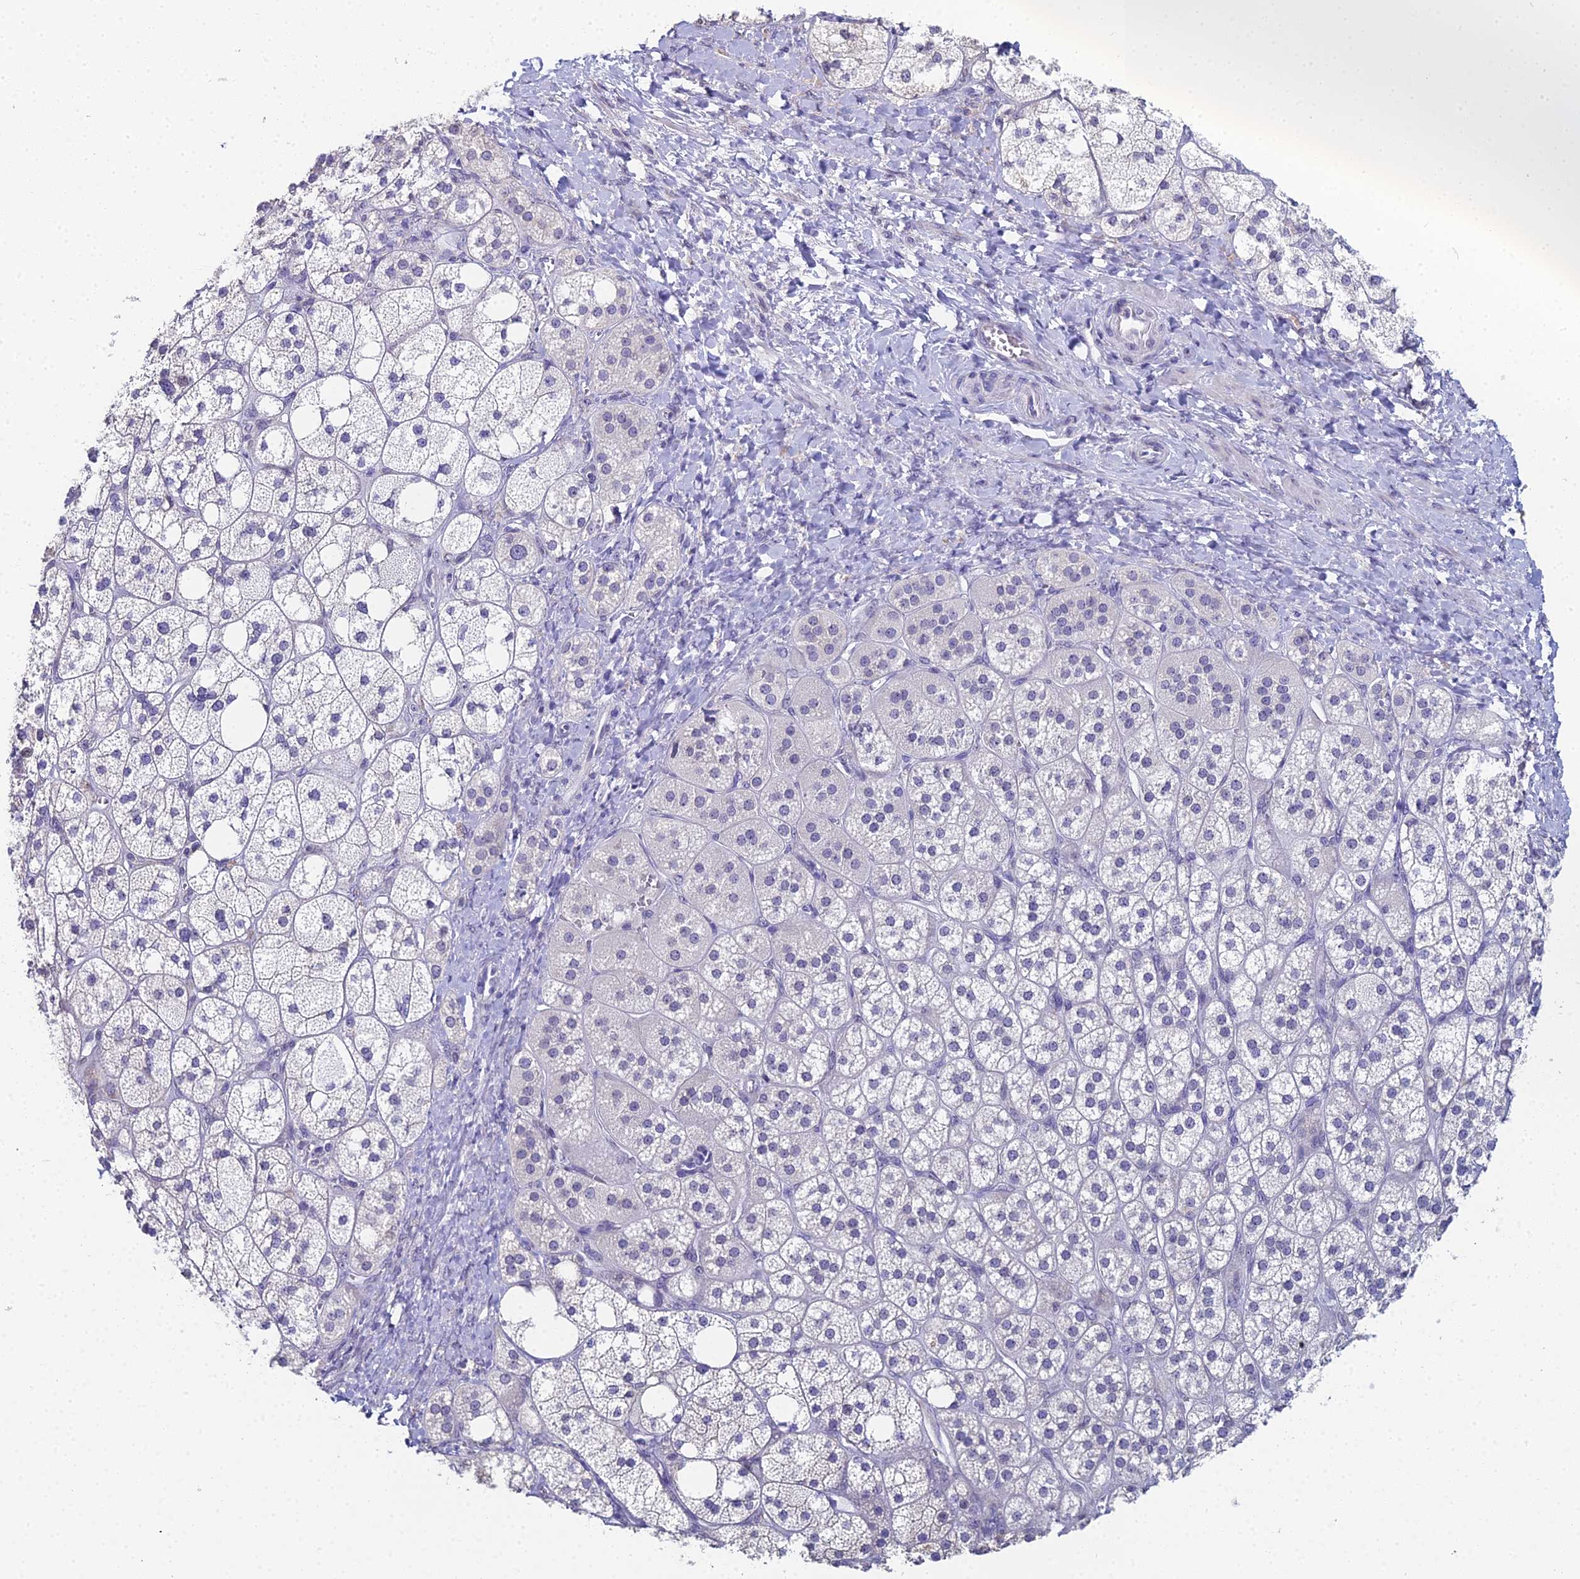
{"staining": {"intensity": "negative", "quantity": "none", "location": "none"}, "tissue": "adrenal gland", "cell_type": "Glandular cells", "image_type": "normal", "snomed": [{"axis": "morphology", "description": "Normal tissue, NOS"}, {"axis": "topography", "description": "Adrenal gland"}], "caption": "The histopathology image displays no significant positivity in glandular cells of adrenal gland.", "gene": "PRR22", "patient": {"sex": "male", "age": 61}}